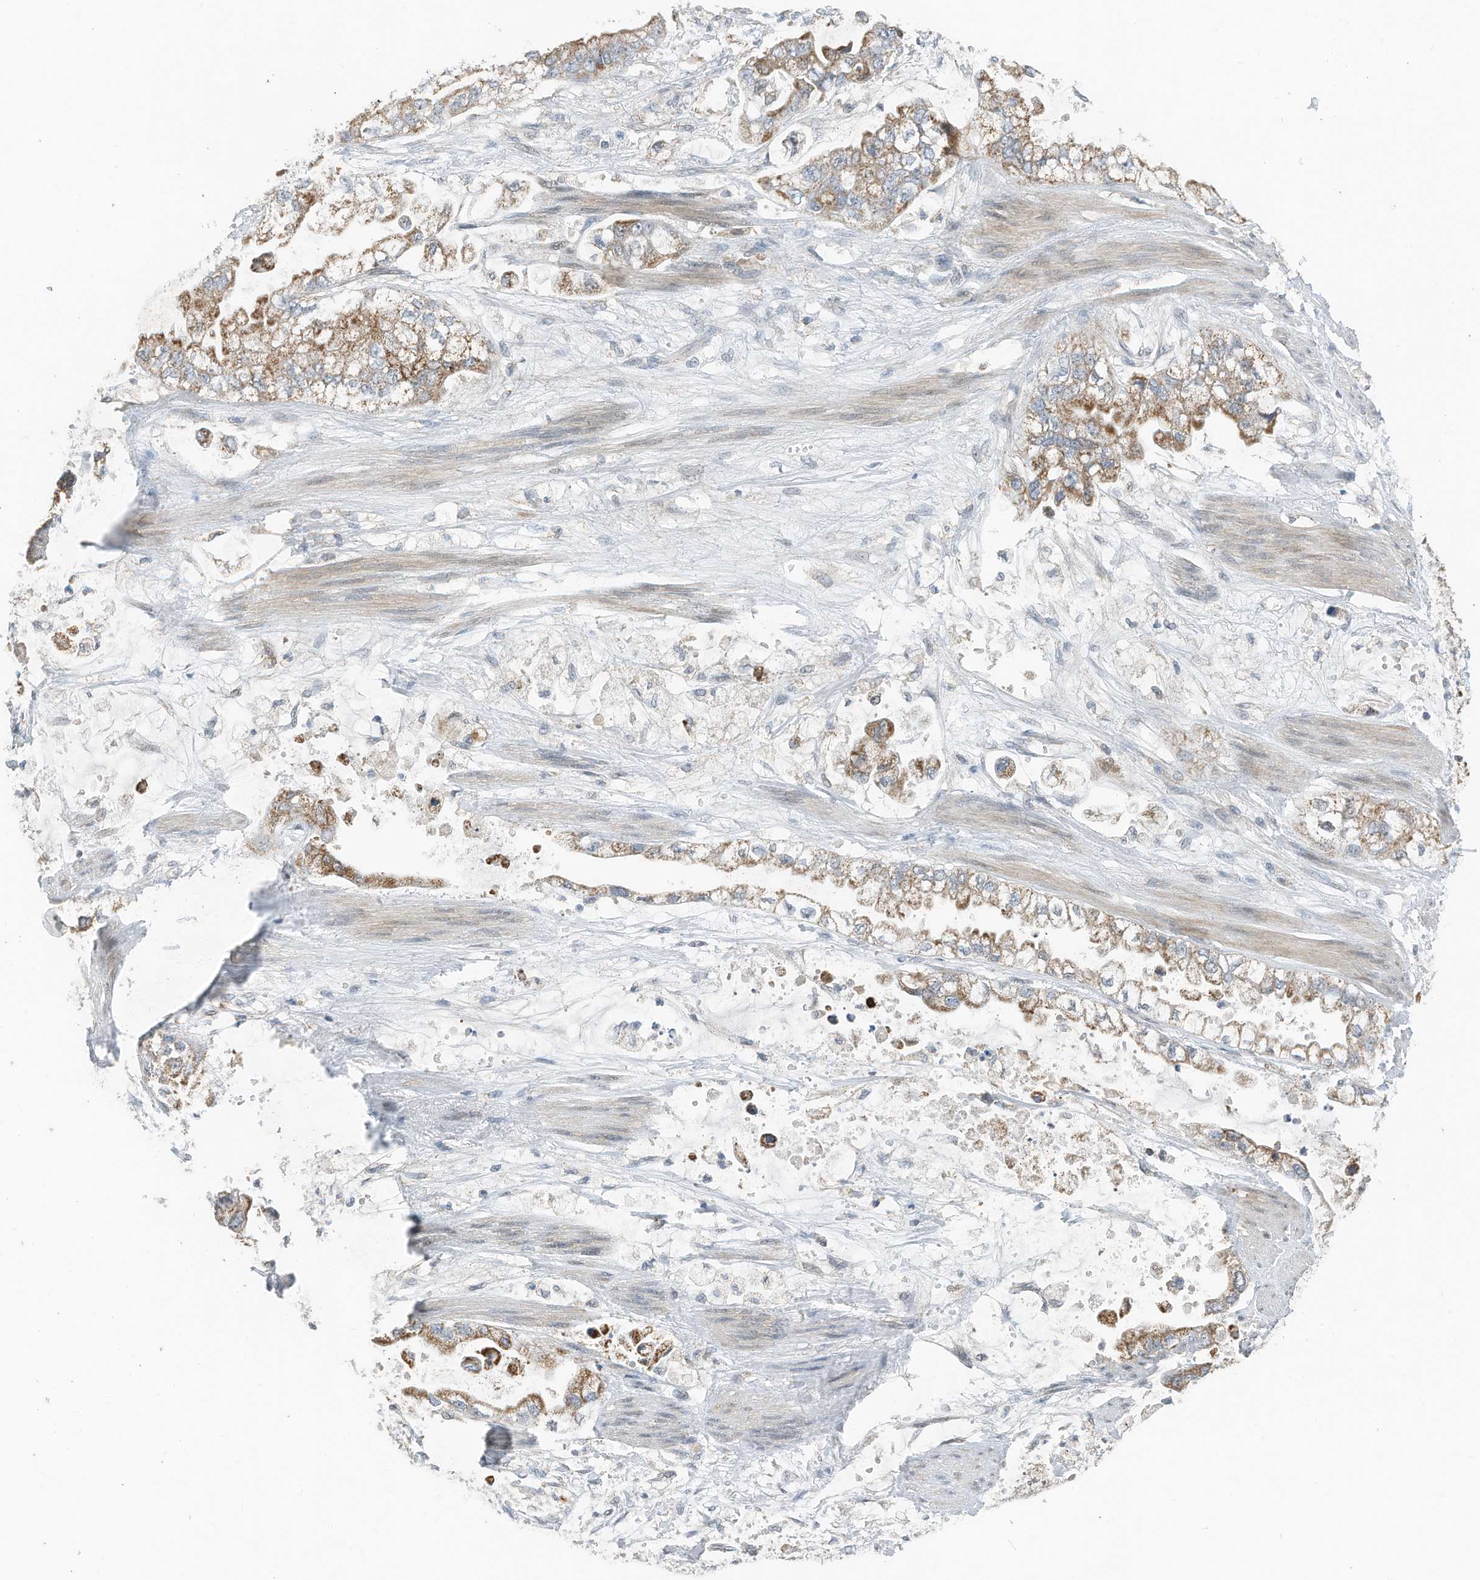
{"staining": {"intensity": "moderate", "quantity": ">75%", "location": "cytoplasmic/membranous"}, "tissue": "stomach cancer", "cell_type": "Tumor cells", "image_type": "cancer", "snomed": [{"axis": "morphology", "description": "Adenocarcinoma, NOS"}, {"axis": "topography", "description": "Stomach"}], "caption": "Immunohistochemical staining of human adenocarcinoma (stomach) displays medium levels of moderate cytoplasmic/membranous protein expression in about >75% of tumor cells. (DAB IHC, brown staining for protein, blue staining for nuclei).", "gene": "RMND1", "patient": {"sex": "male", "age": 62}}